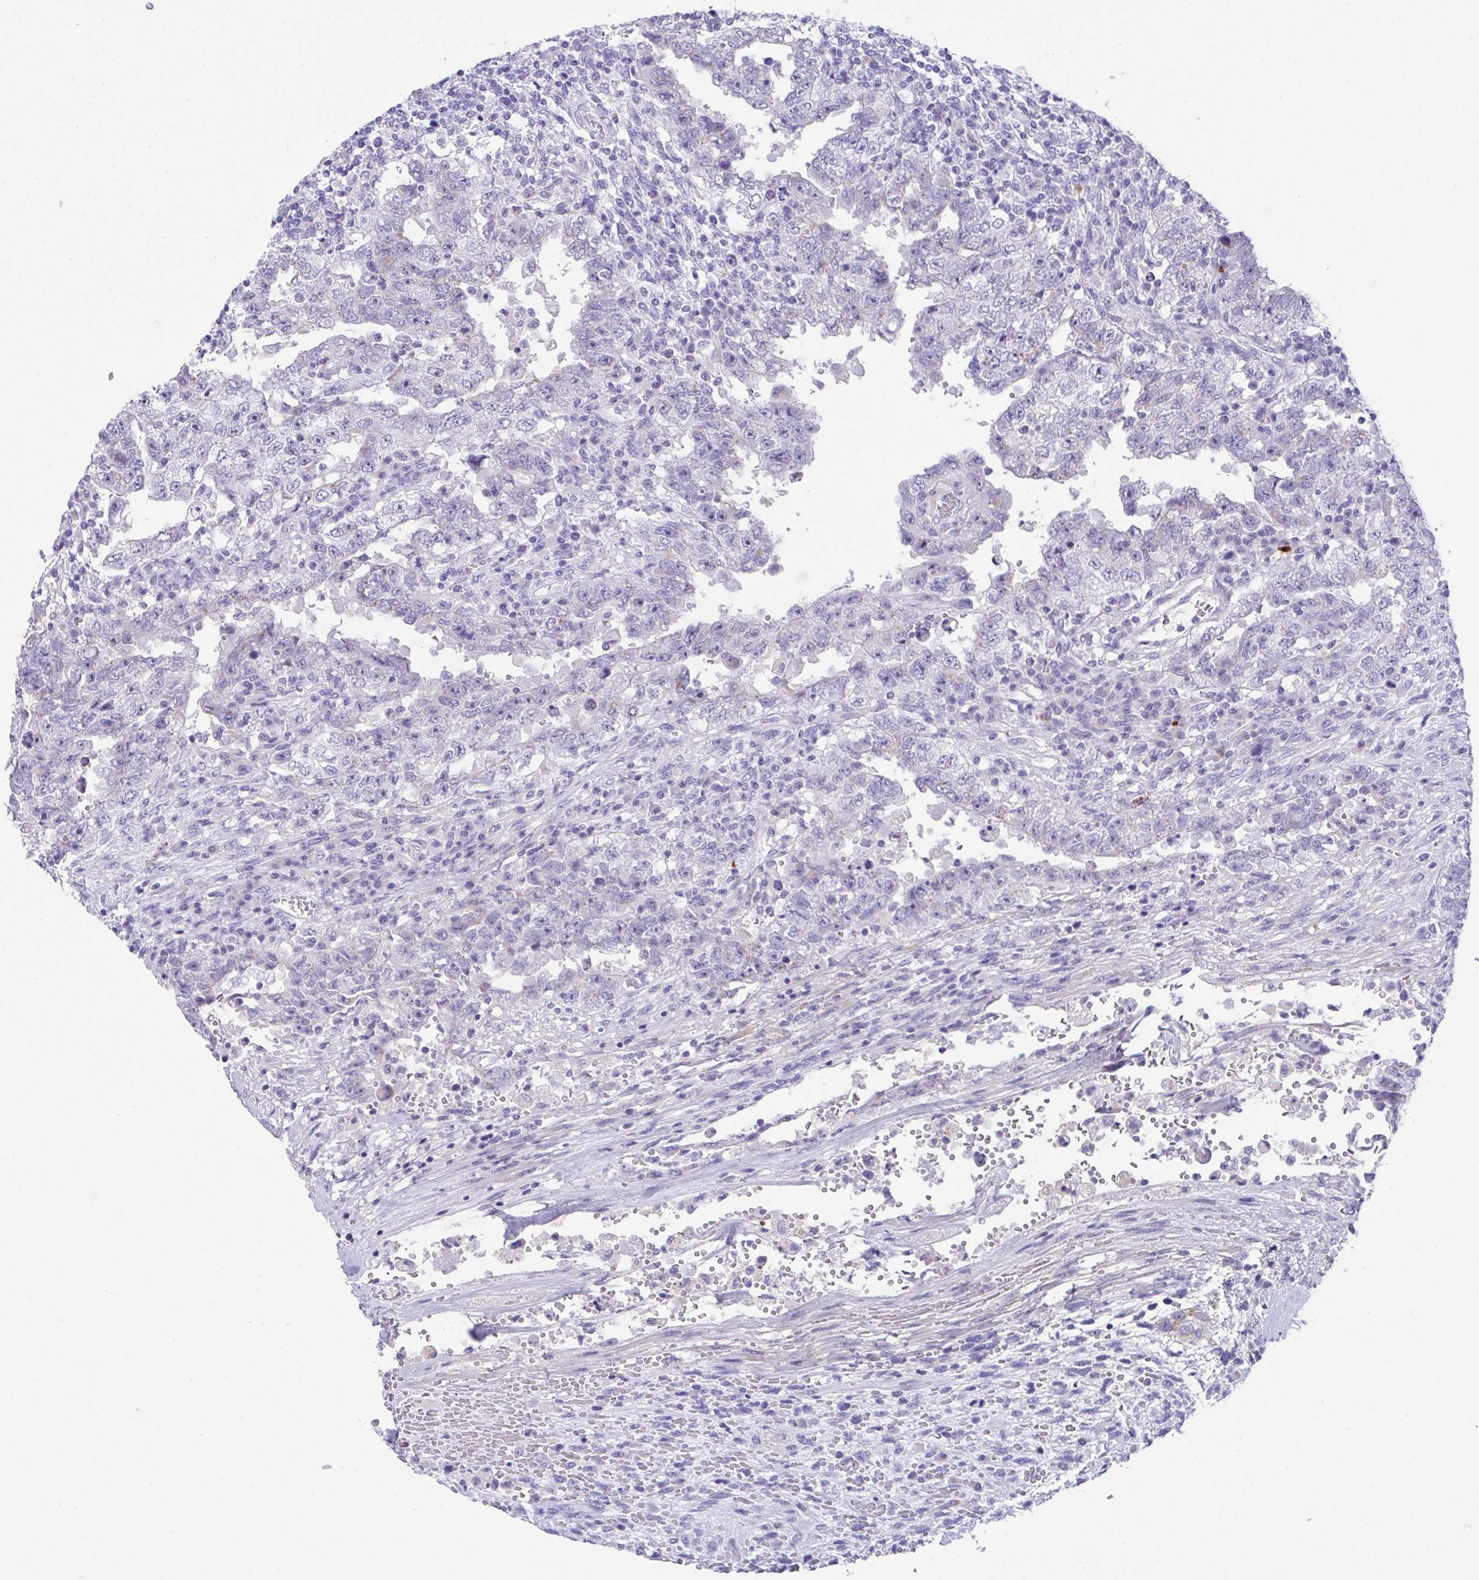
{"staining": {"intensity": "negative", "quantity": "none", "location": "none"}, "tissue": "testis cancer", "cell_type": "Tumor cells", "image_type": "cancer", "snomed": [{"axis": "morphology", "description": "Carcinoma, Embryonal, NOS"}, {"axis": "topography", "description": "Testis"}], "caption": "A histopathology image of testis cancer (embryonal carcinoma) stained for a protein shows no brown staining in tumor cells. (DAB (3,3'-diaminobenzidine) immunohistochemistry visualized using brightfield microscopy, high magnification).", "gene": "SLC16A6", "patient": {"sex": "male", "age": 26}}